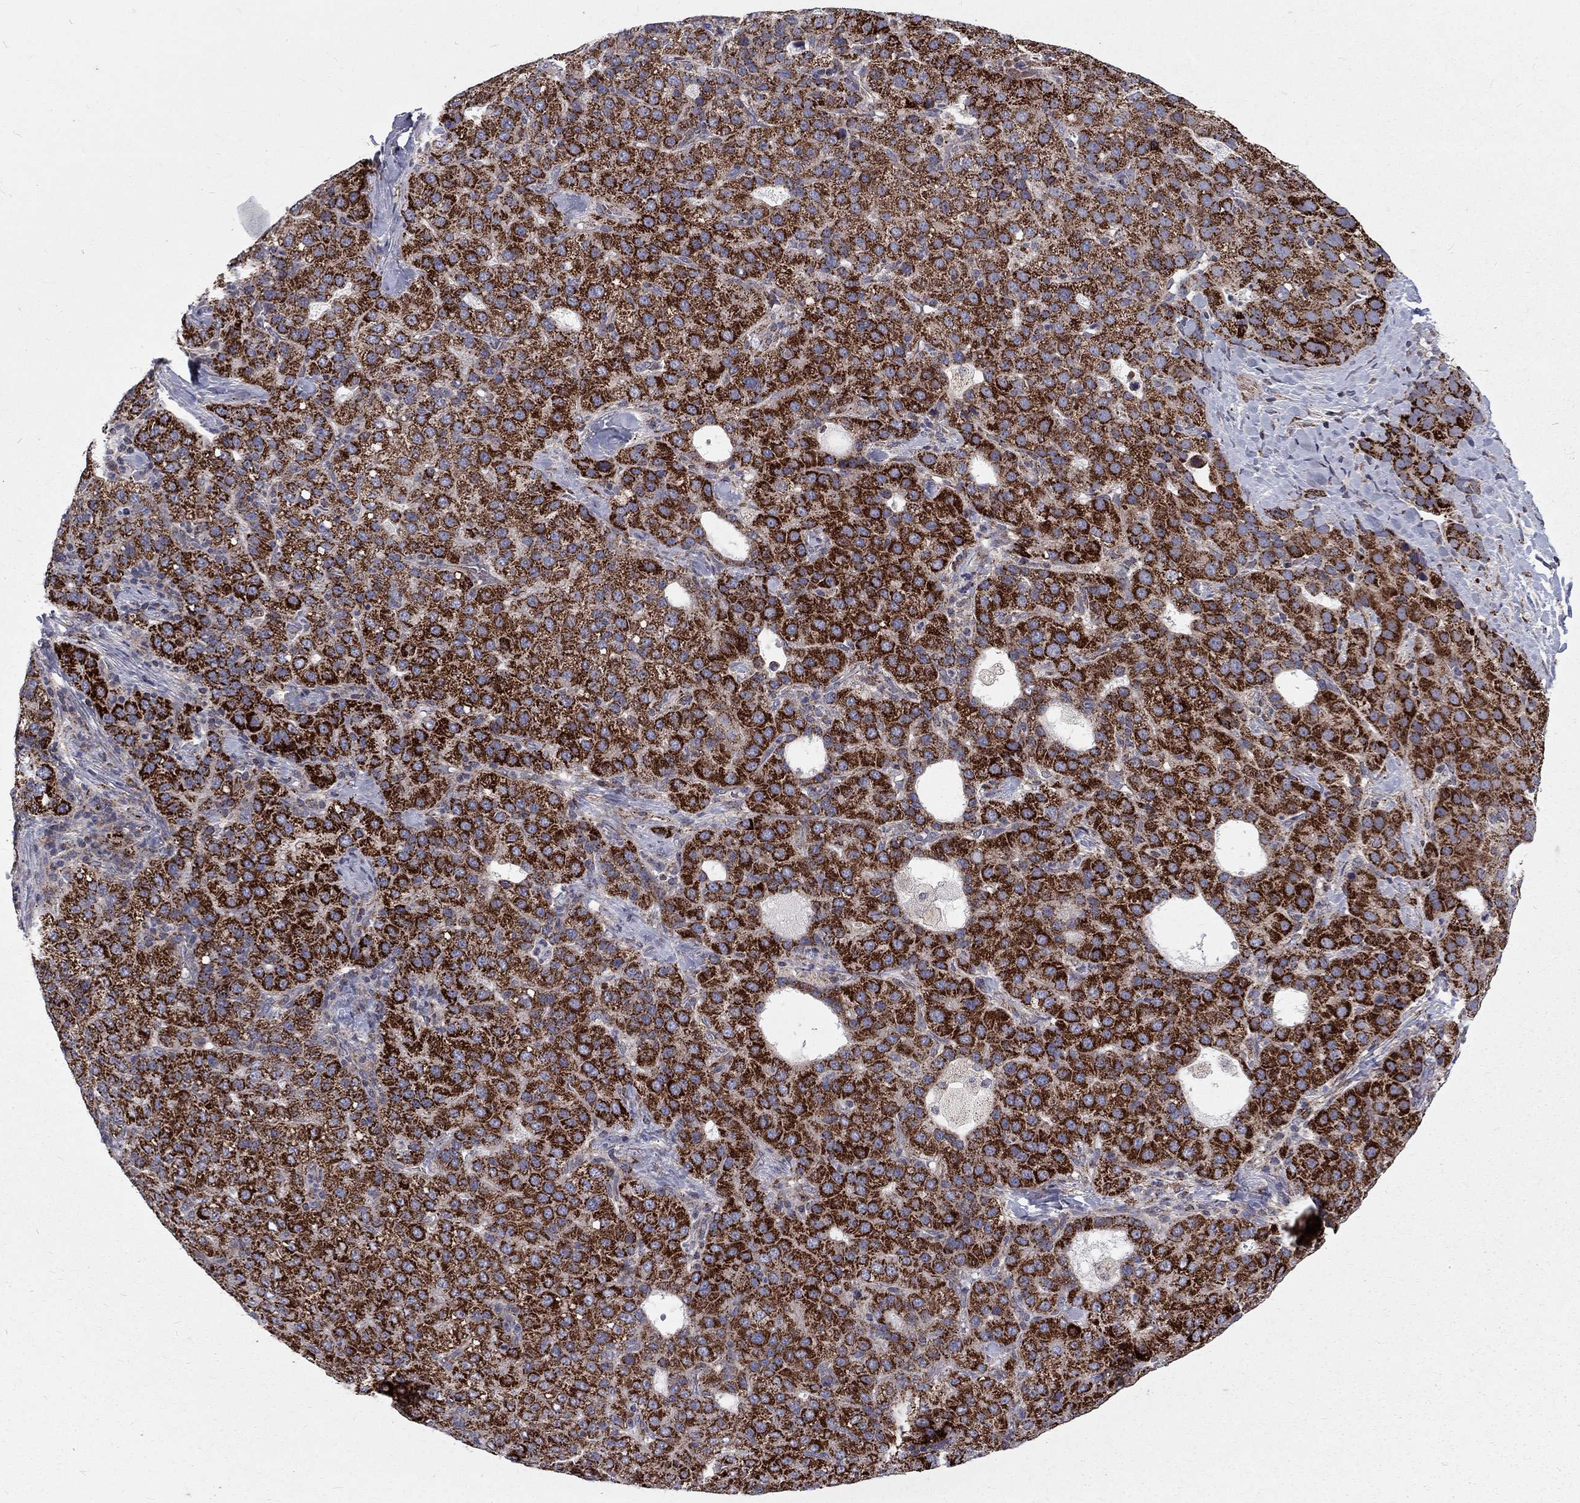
{"staining": {"intensity": "strong", "quantity": ">75%", "location": "cytoplasmic/membranous"}, "tissue": "liver cancer", "cell_type": "Tumor cells", "image_type": "cancer", "snomed": [{"axis": "morphology", "description": "Carcinoma, Hepatocellular, NOS"}, {"axis": "topography", "description": "Liver"}], "caption": "An immunohistochemistry (IHC) photomicrograph of tumor tissue is shown. Protein staining in brown labels strong cytoplasmic/membranous positivity in liver cancer within tumor cells. The staining was performed using DAB to visualize the protein expression in brown, while the nuclei were stained in blue with hematoxylin (Magnification: 20x).", "gene": "ALDH1B1", "patient": {"sex": "male", "age": 65}}